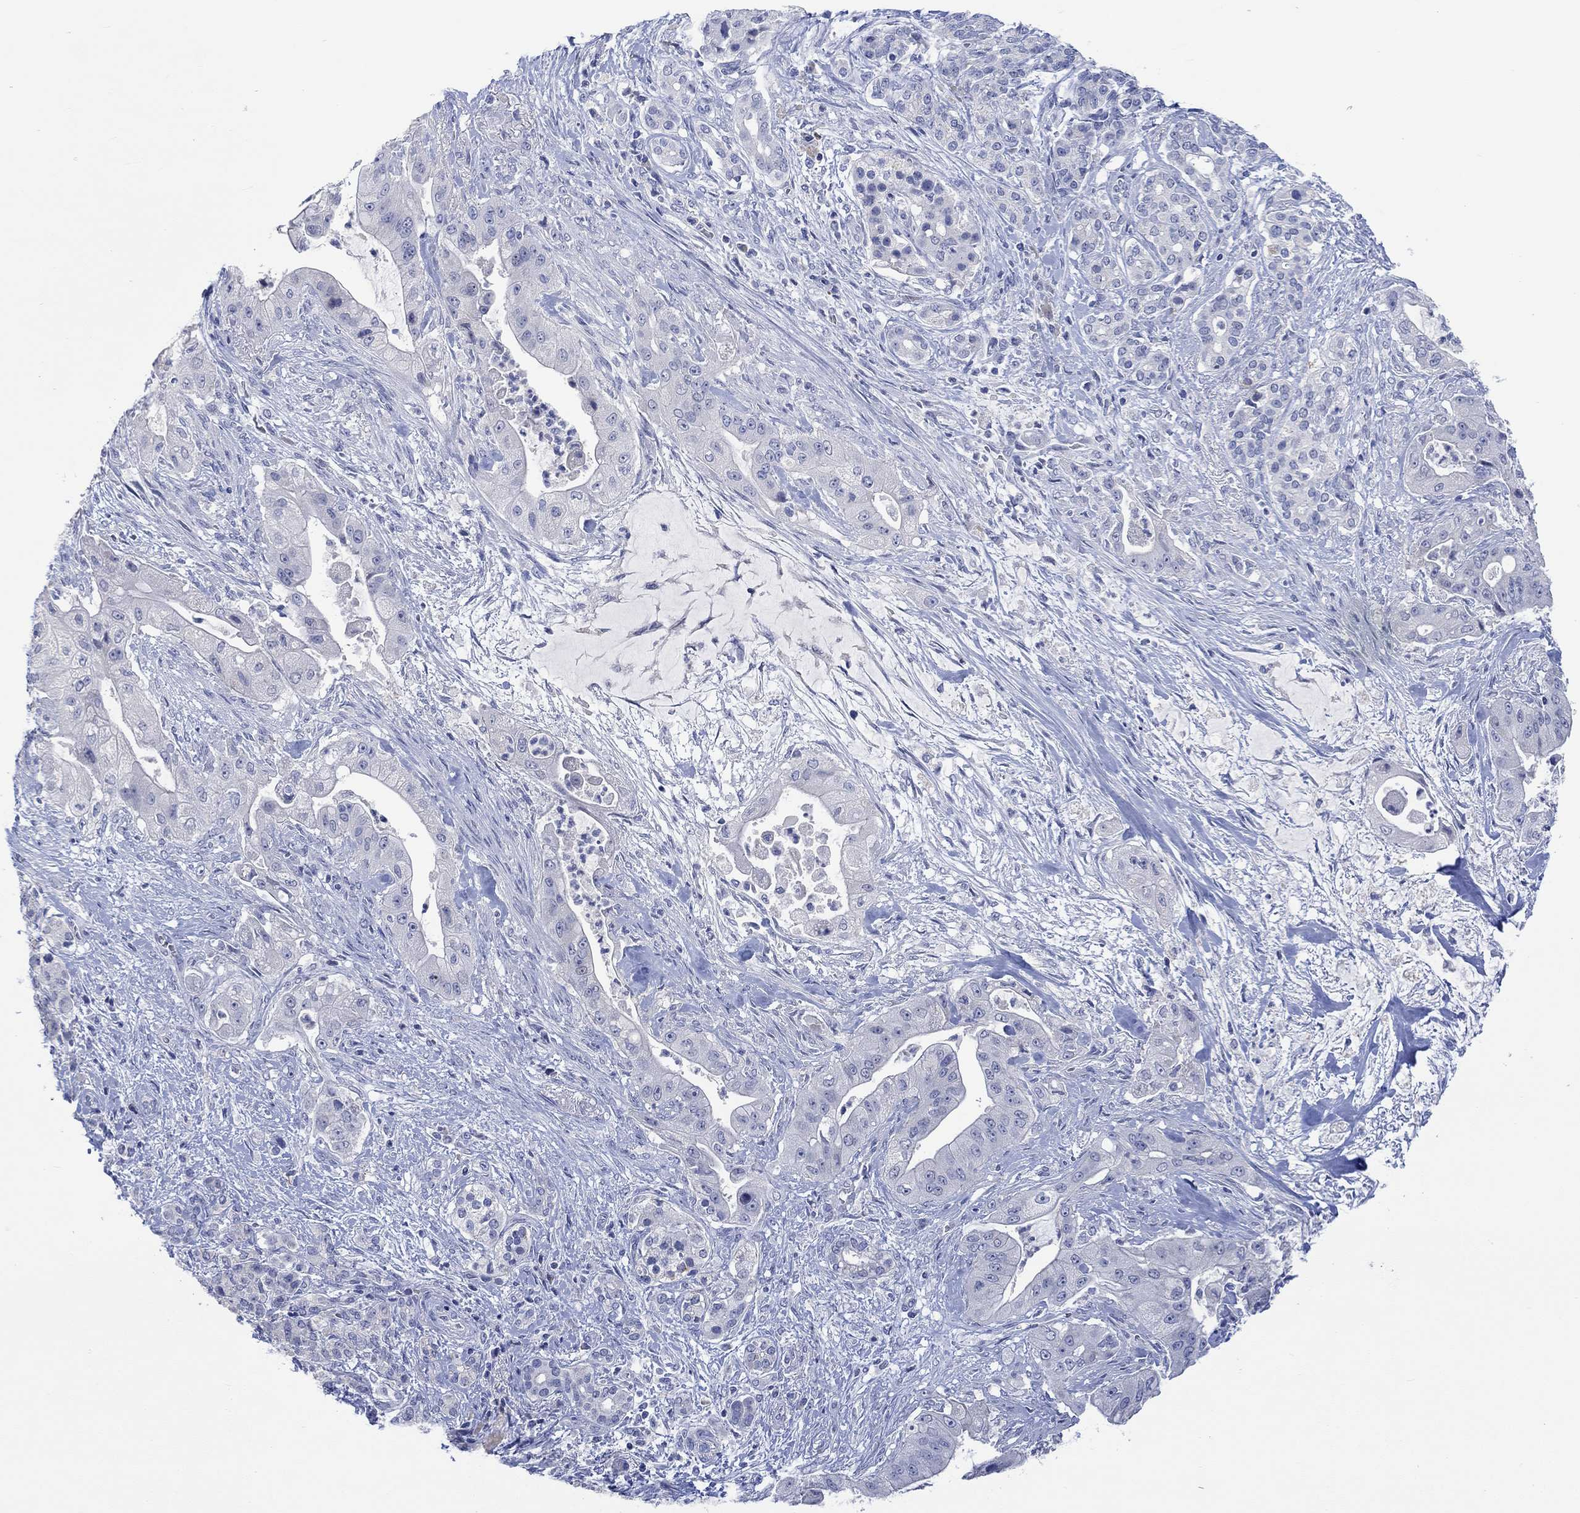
{"staining": {"intensity": "negative", "quantity": "none", "location": "none"}, "tissue": "pancreatic cancer", "cell_type": "Tumor cells", "image_type": "cancer", "snomed": [{"axis": "morphology", "description": "Normal tissue, NOS"}, {"axis": "morphology", "description": "Inflammation, NOS"}, {"axis": "morphology", "description": "Adenocarcinoma, NOS"}, {"axis": "topography", "description": "Pancreas"}], "caption": "The IHC micrograph has no significant expression in tumor cells of adenocarcinoma (pancreatic) tissue.", "gene": "DLK1", "patient": {"sex": "male", "age": 57}}